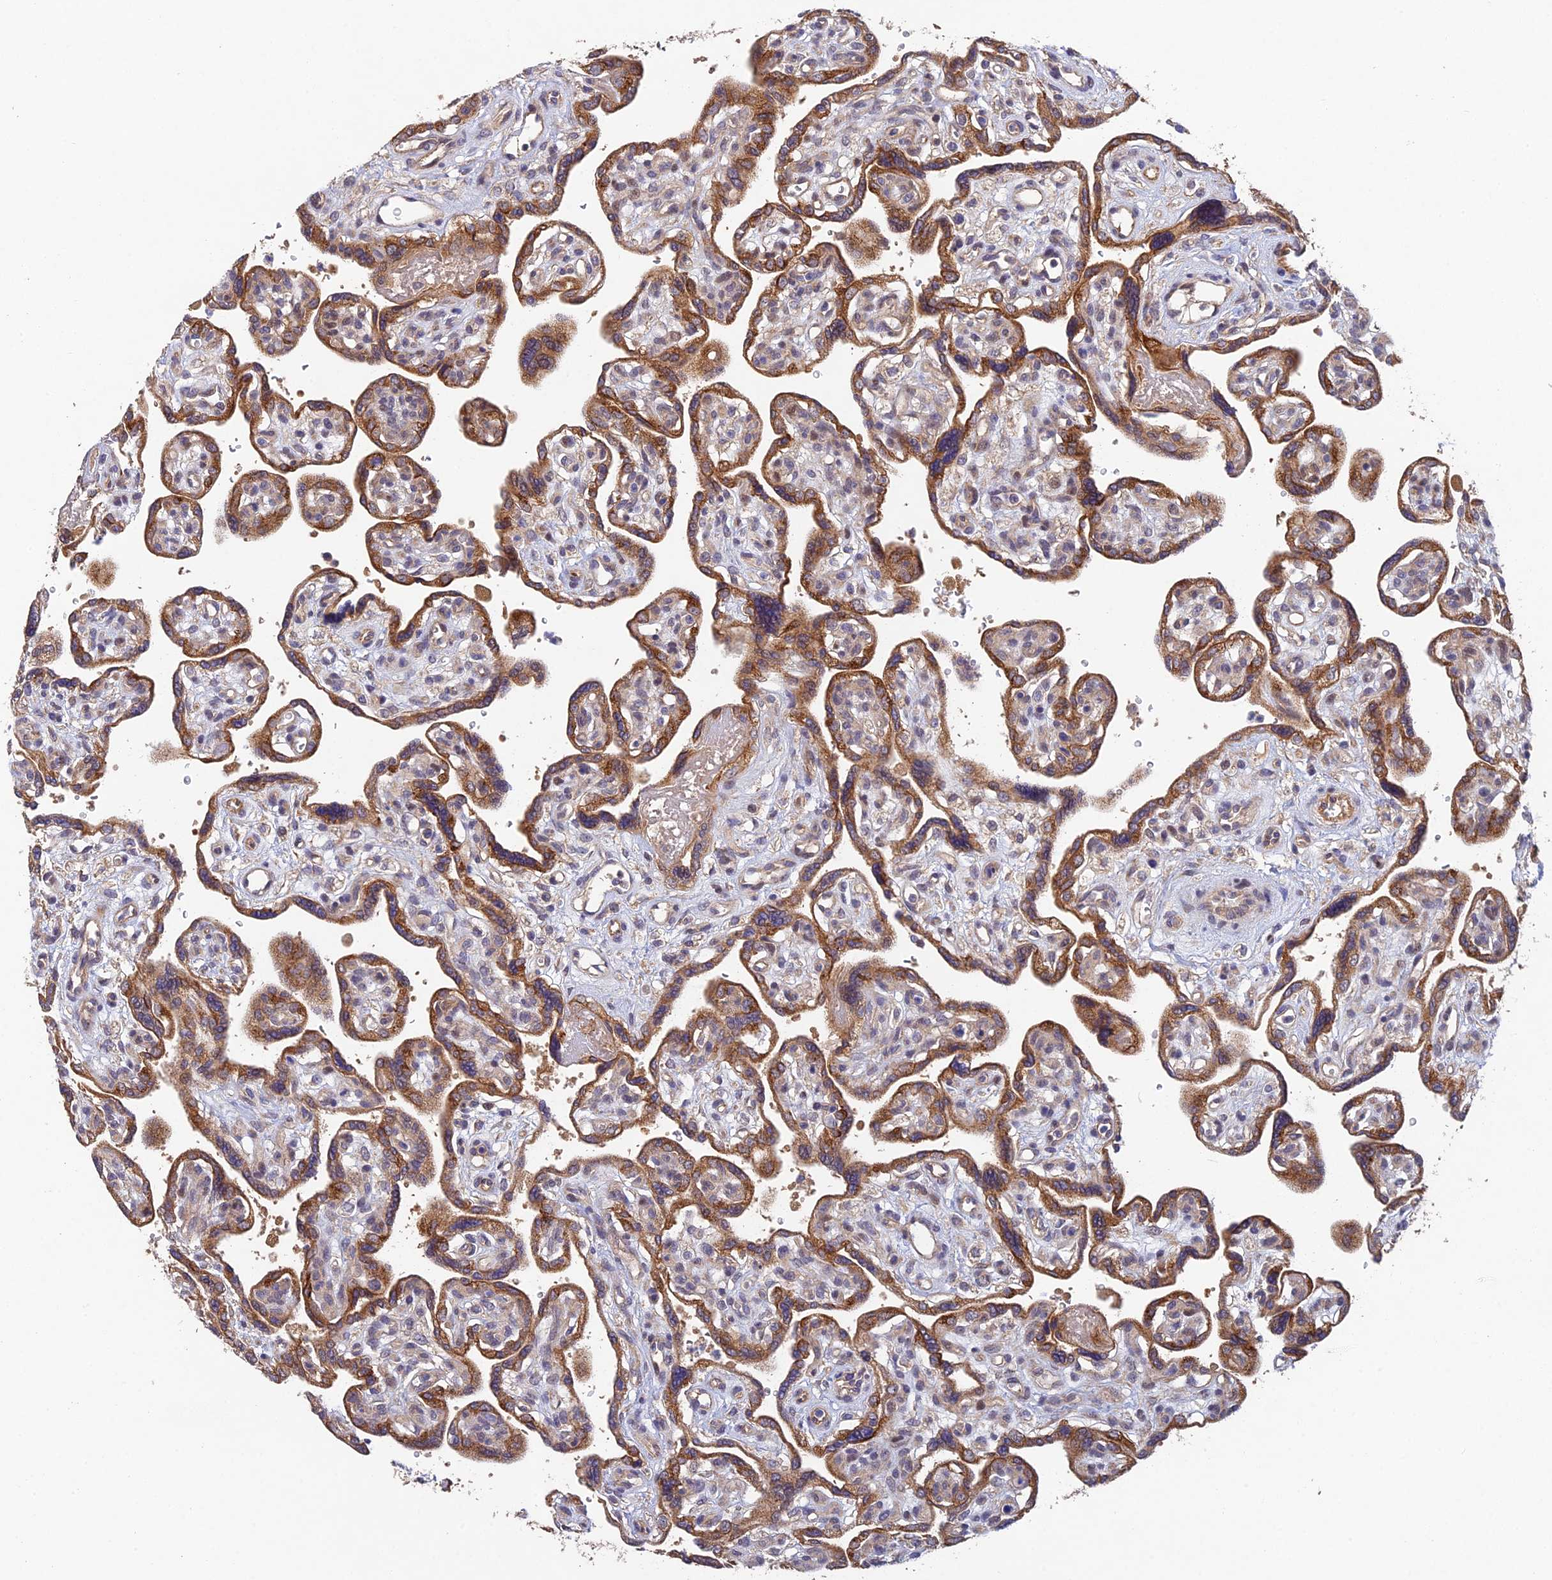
{"staining": {"intensity": "moderate", "quantity": ">75%", "location": "cytoplasmic/membranous"}, "tissue": "placenta", "cell_type": "Trophoblastic cells", "image_type": "normal", "snomed": [{"axis": "morphology", "description": "Normal tissue, NOS"}, {"axis": "topography", "description": "Placenta"}], "caption": "Protein analysis of unremarkable placenta reveals moderate cytoplasmic/membranous positivity in approximately >75% of trophoblastic cells. The protein of interest is stained brown, and the nuclei are stained in blue (DAB (3,3'-diaminobenzidine) IHC with brightfield microscopy, high magnification).", "gene": "NSMCE1", "patient": {"sex": "female", "age": 39}}